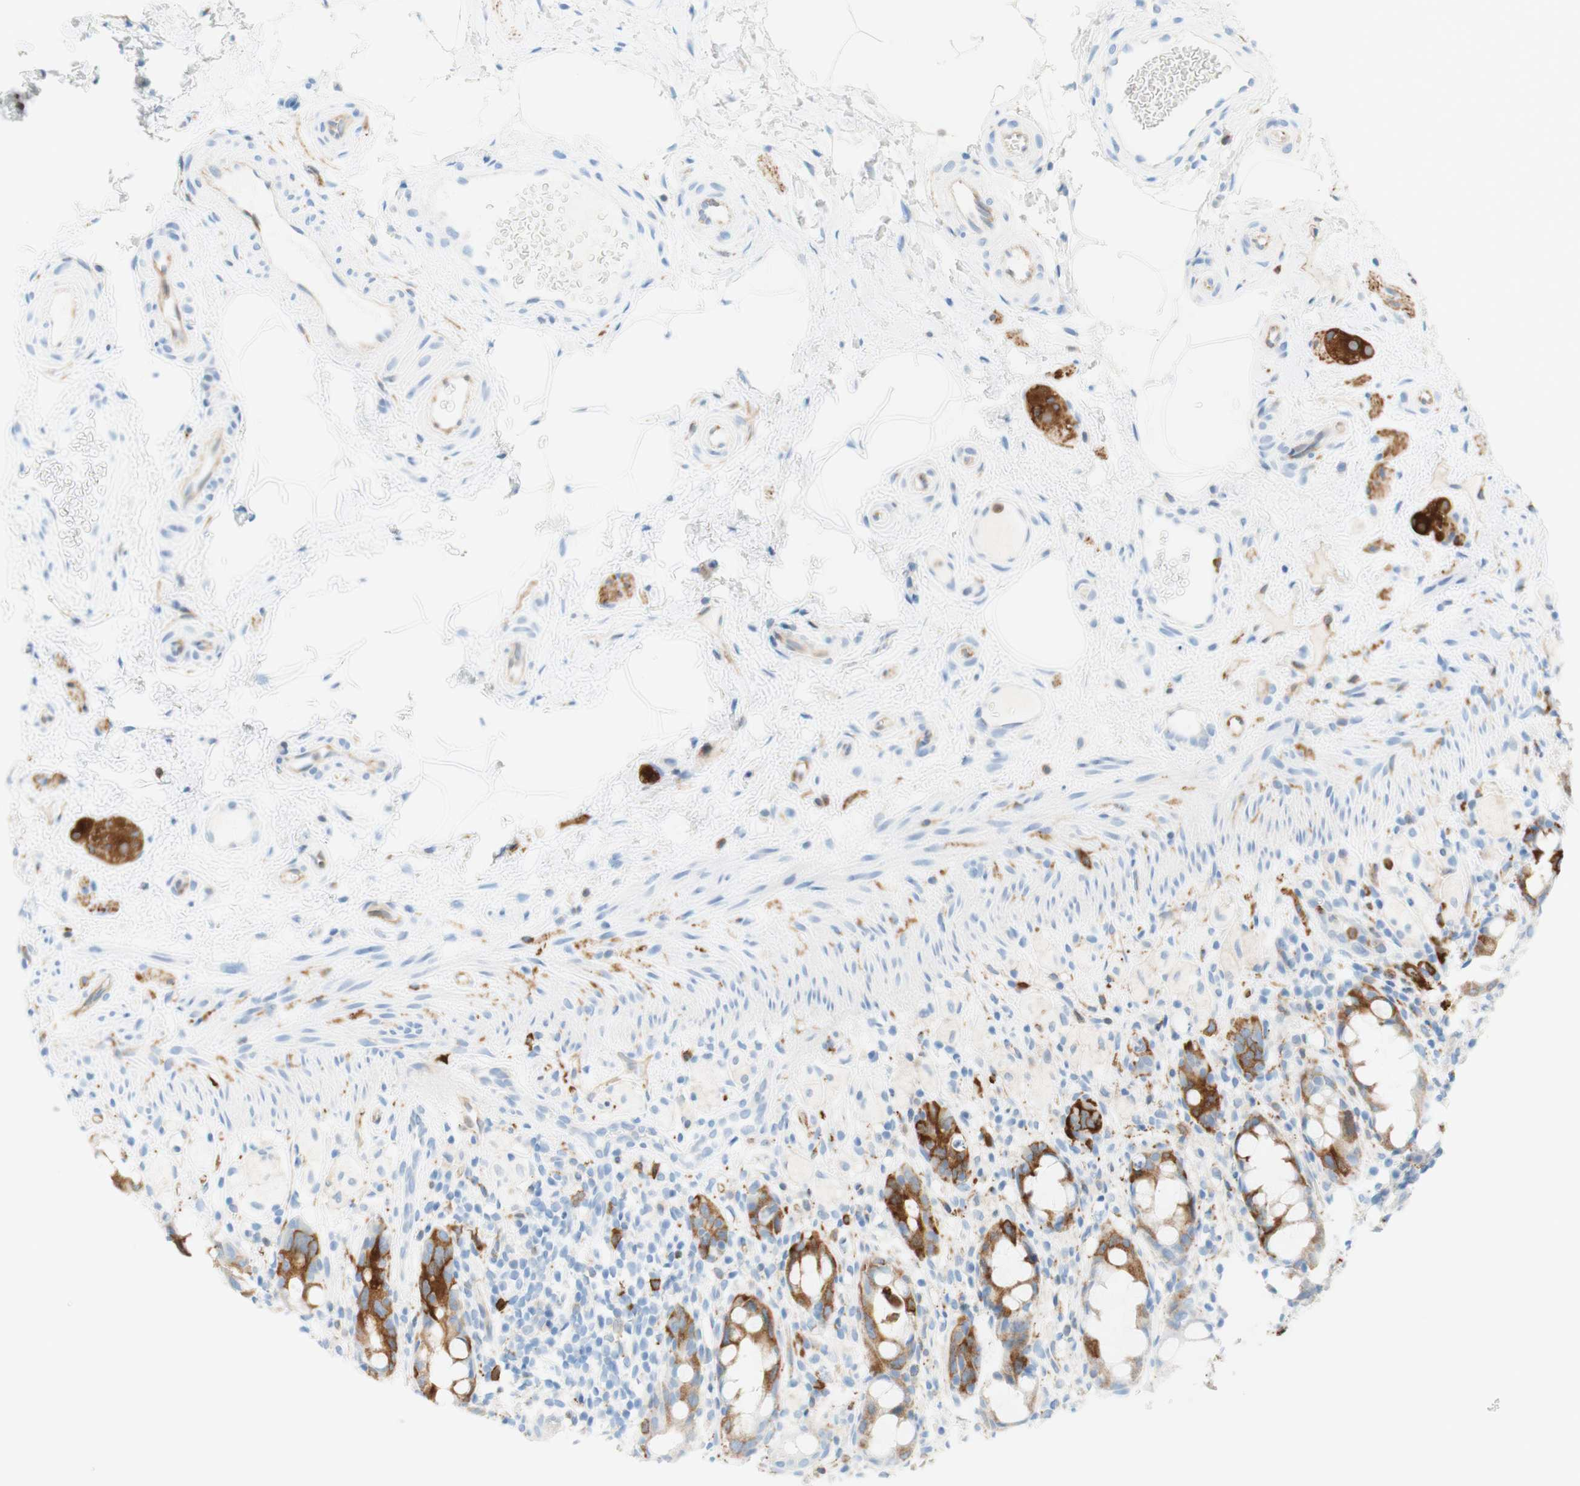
{"staining": {"intensity": "strong", "quantity": "<25%", "location": "cytoplasmic/membranous"}, "tissue": "rectum", "cell_type": "Glandular cells", "image_type": "normal", "snomed": [{"axis": "morphology", "description": "Normal tissue, NOS"}, {"axis": "topography", "description": "Rectum"}], "caption": "A brown stain labels strong cytoplasmic/membranous staining of a protein in glandular cells of normal rectum. The staining is performed using DAB brown chromogen to label protein expression. The nuclei are counter-stained blue using hematoxylin.", "gene": "STMN1", "patient": {"sex": "male", "age": 44}}